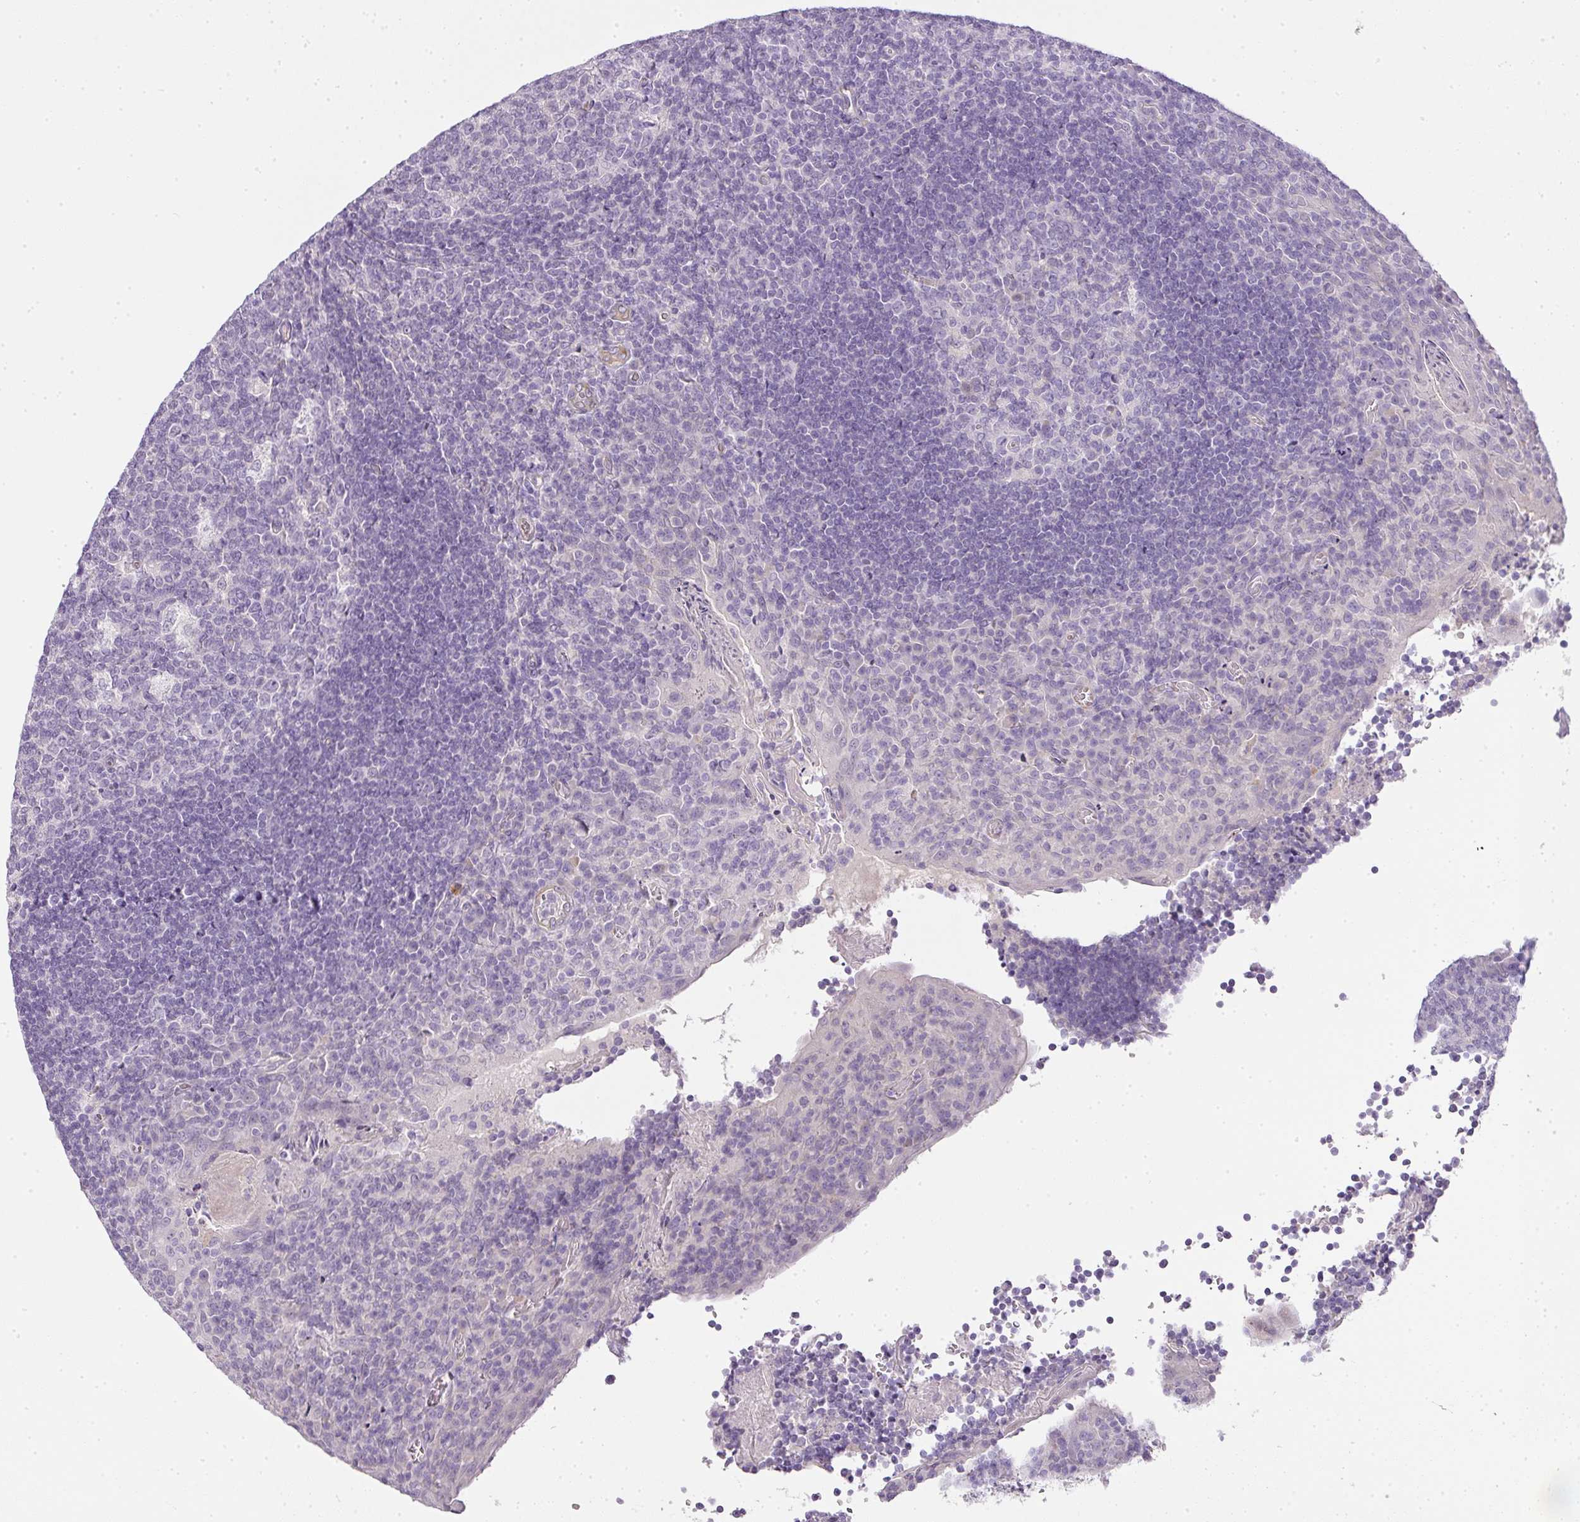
{"staining": {"intensity": "negative", "quantity": "none", "location": "none"}, "tissue": "tonsil", "cell_type": "Germinal center cells", "image_type": "normal", "snomed": [{"axis": "morphology", "description": "Normal tissue, NOS"}, {"axis": "topography", "description": "Tonsil"}], "caption": "Benign tonsil was stained to show a protein in brown. There is no significant staining in germinal center cells. Brightfield microscopy of immunohistochemistry stained with DAB (3,3'-diaminobenzidine) (brown) and hematoxylin (blue), captured at high magnification.", "gene": "RAX2", "patient": {"sex": "male", "age": 17}}